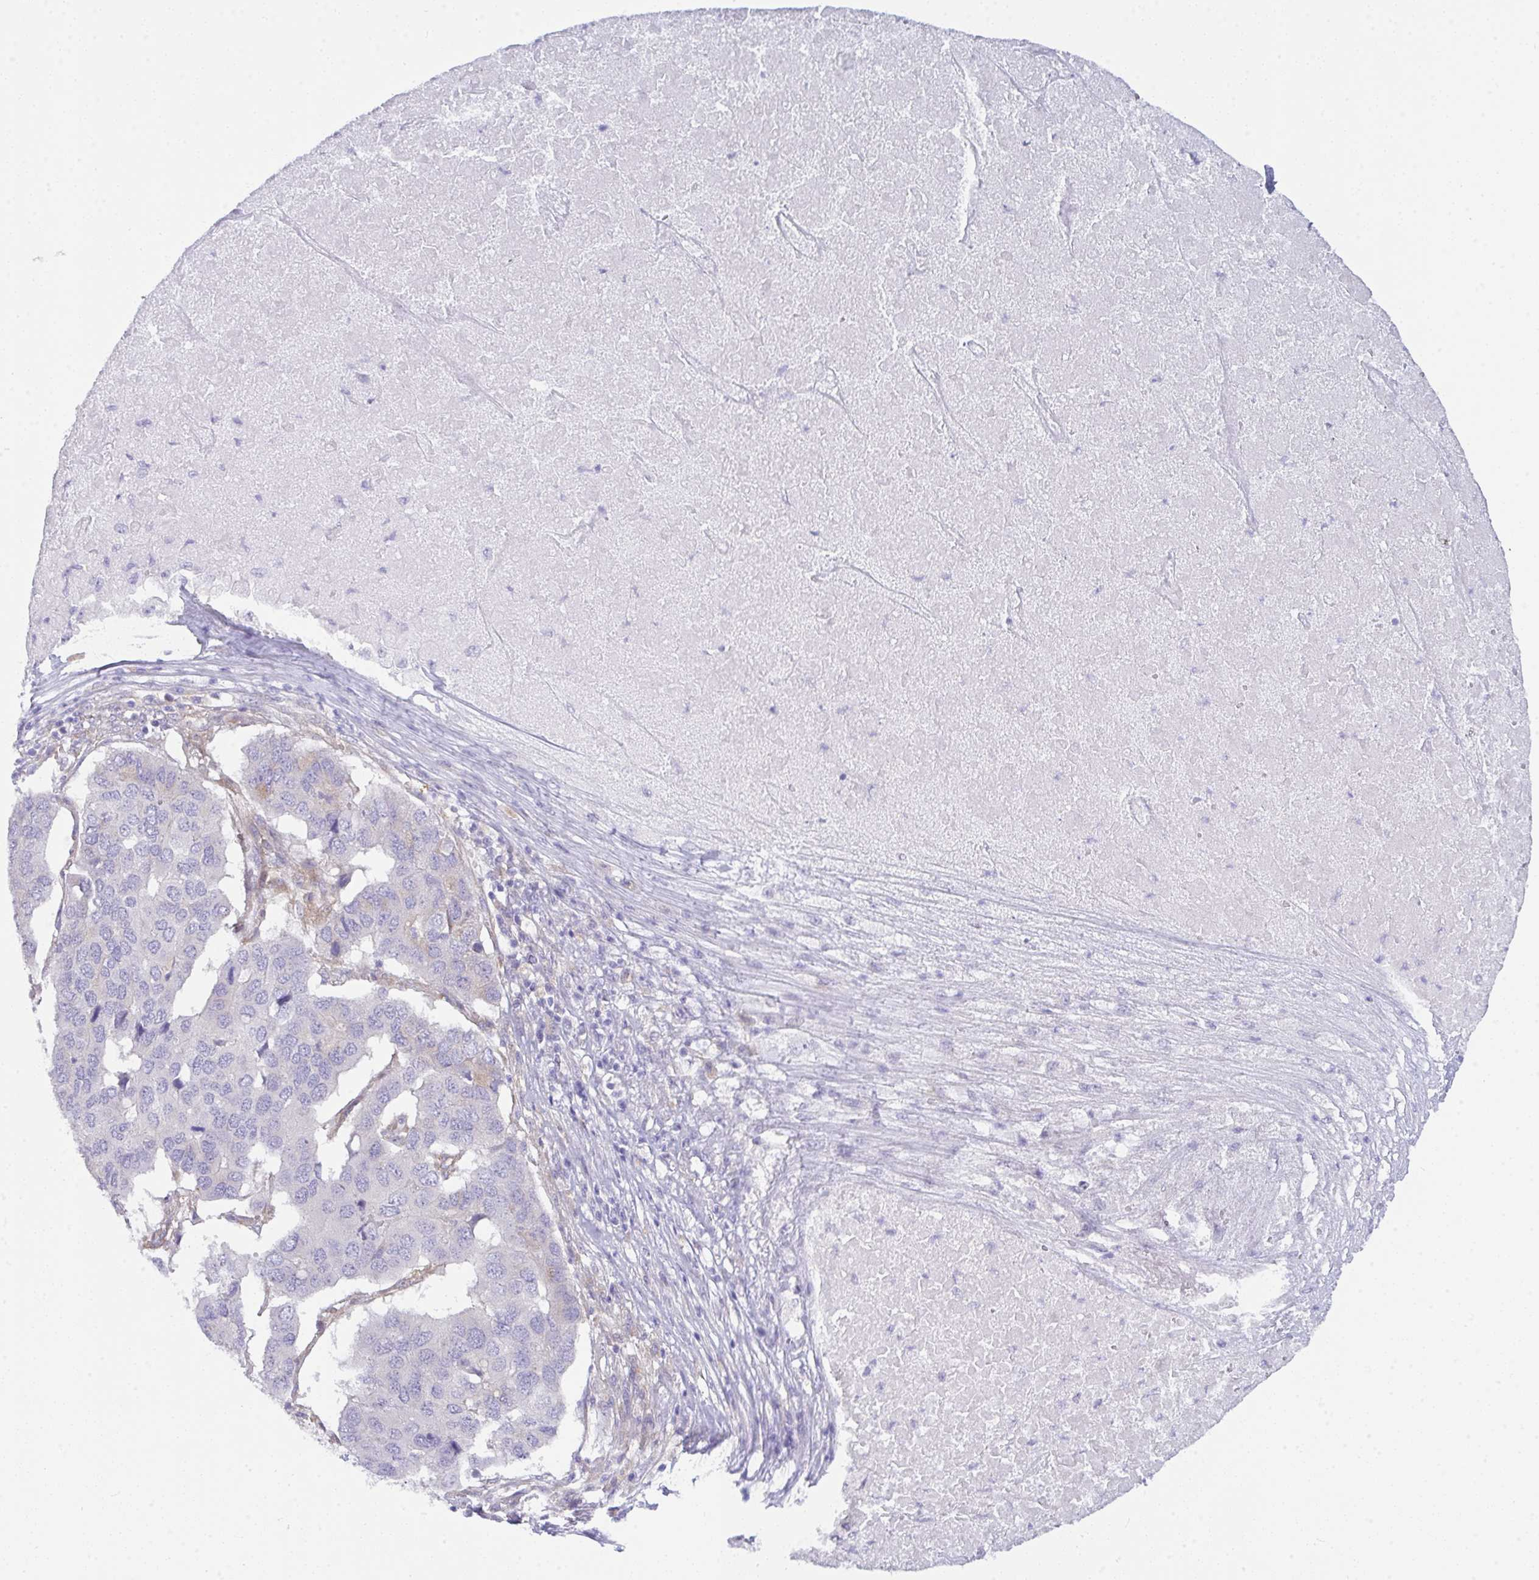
{"staining": {"intensity": "negative", "quantity": "none", "location": "none"}, "tissue": "pancreatic cancer", "cell_type": "Tumor cells", "image_type": "cancer", "snomed": [{"axis": "morphology", "description": "Adenocarcinoma, NOS"}, {"axis": "topography", "description": "Pancreas"}], "caption": "High power microscopy histopathology image of an immunohistochemistry (IHC) micrograph of adenocarcinoma (pancreatic), revealing no significant positivity in tumor cells.", "gene": "GAB1", "patient": {"sex": "male", "age": 50}}